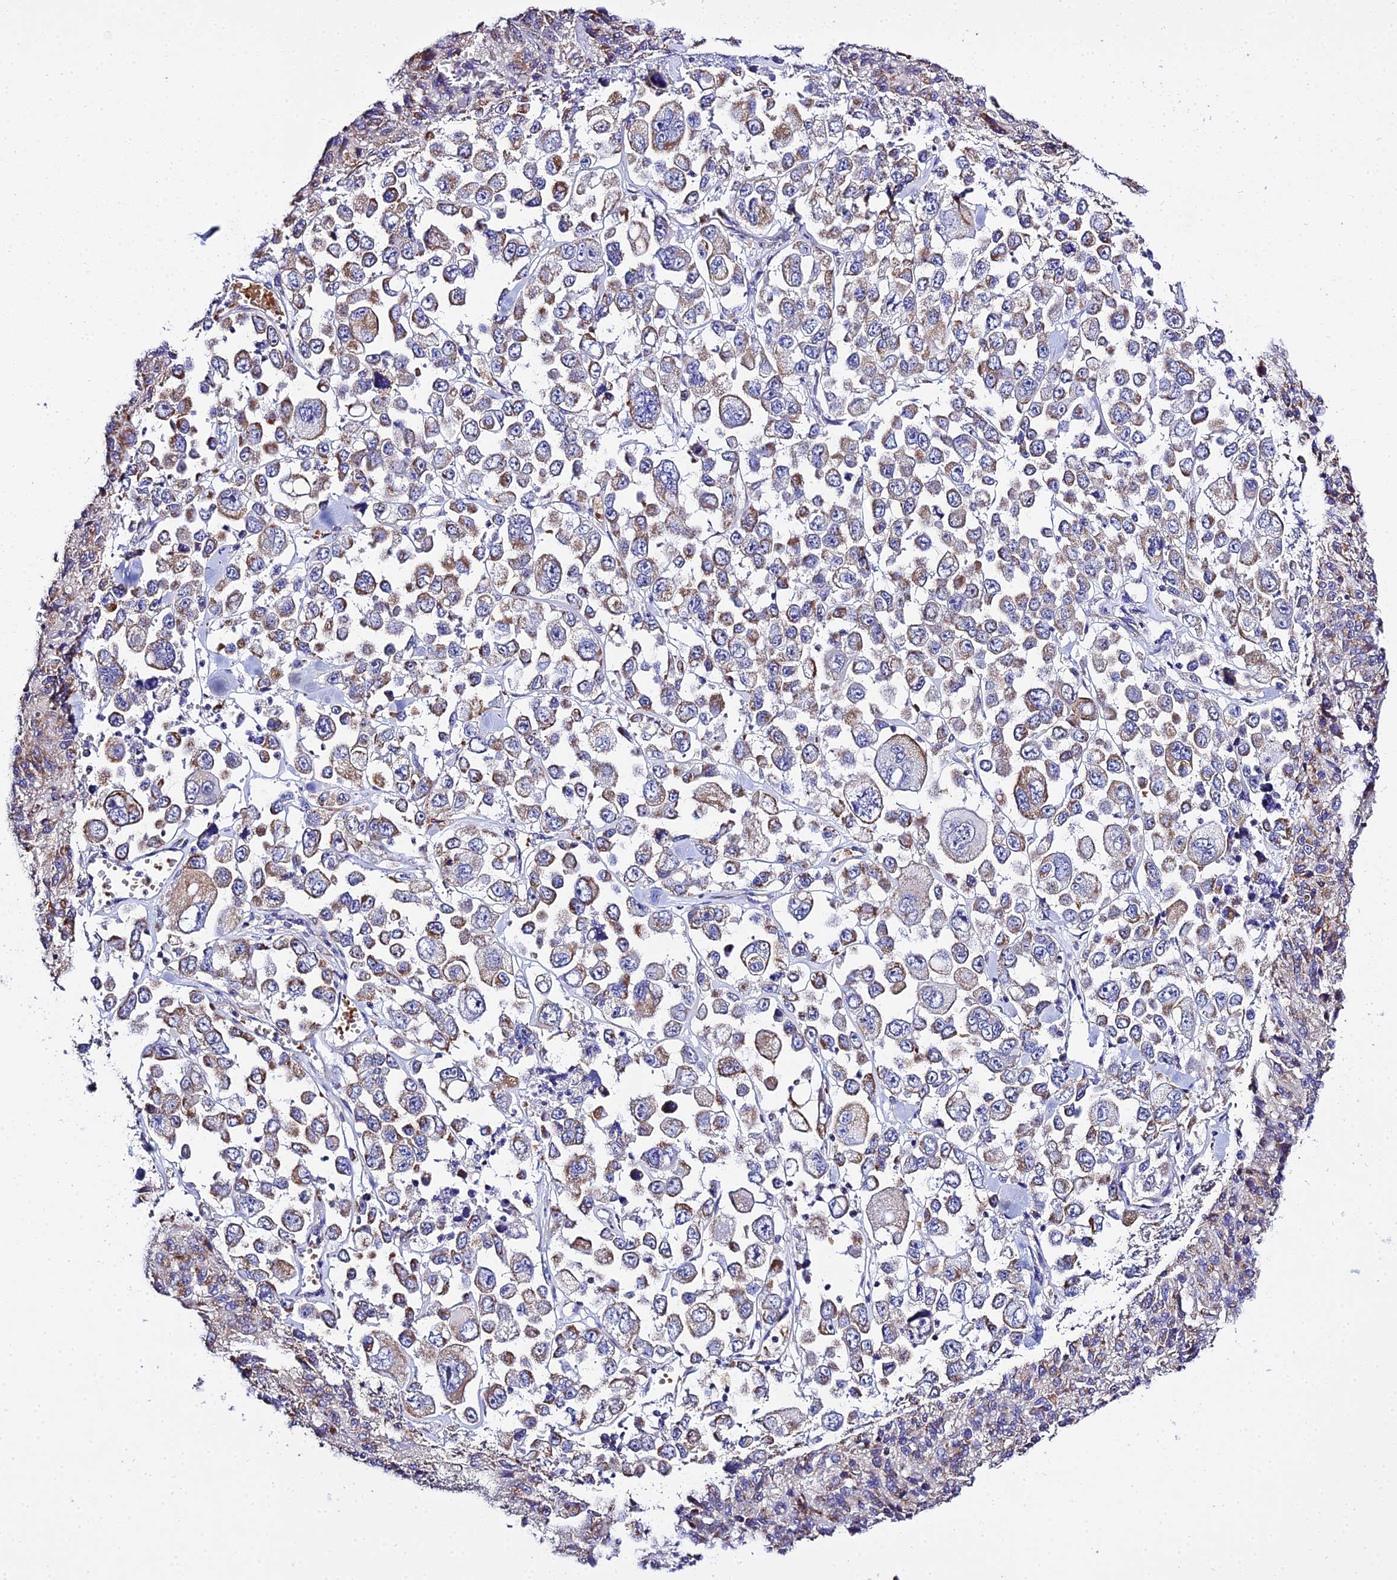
{"staining": {"intensity": "weak", "quantity": "25%-75%", "location": "cytoplasmic/membranous"}, "tissue": "melanoma", "cell_type": "Tumor cells", "image_type": "cancer", "snomed": [{"axis": "morphology", "description": "Malignant melanoma, Metastatic site"}, {"axis": "topography", "description": "Lymph node"}], "caption": "Malignant melanoma (metastatic site) stained for a protein (brown) shows weak cytoplasmic/membranous positive positivity in about 25%-75% of tumor cells.", "gene": "TYW5", "patient": {"sex": "female", "age": 54}}